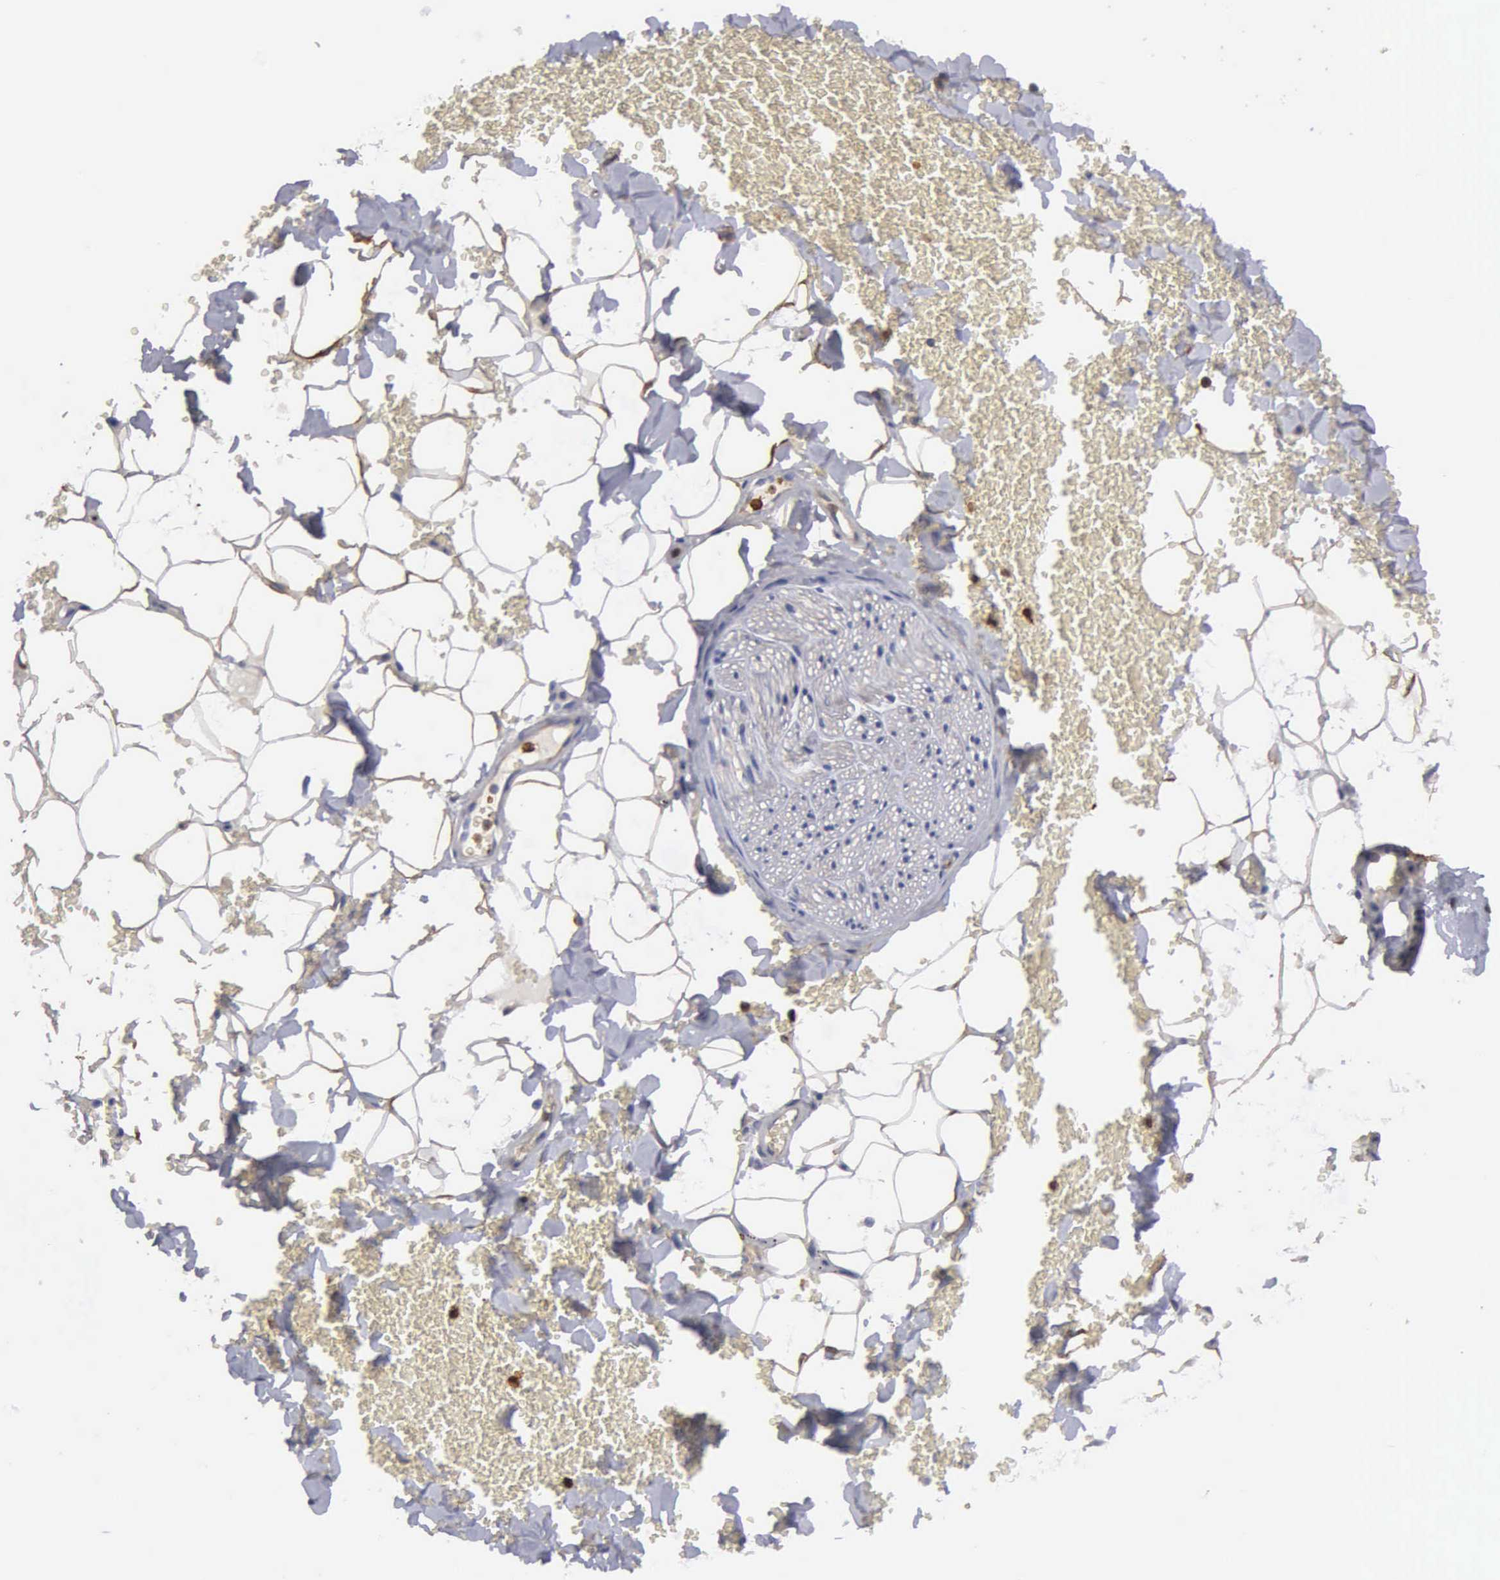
{"staining": {"intensity": "weak", "quantity": "<25%", "location": "cytoplasmic/membranous"}, "tissue": "adipose tissue", "cell_type": "Adipocytes", "image_type": "normal", "snomed": [{"axis": "morphology", "description": "Normal tissue, NOS"}, {"axis": "morphology", "description": "Inflammation, NOS"}, {"axis": "topography", "description": "Lymph node"}, {"axis": "topography", "description": "Peripheral nerve tissue"}], "caption": "There is no significant staining in adipocytes of adipose tissue. Brightfield microscopy of immunohistochemistry stained with DAB (brown) and hematoxylin (blue), captured at high magnification.", "gene": "G6PD", "patient": {"sex": "male", "age": 52}}